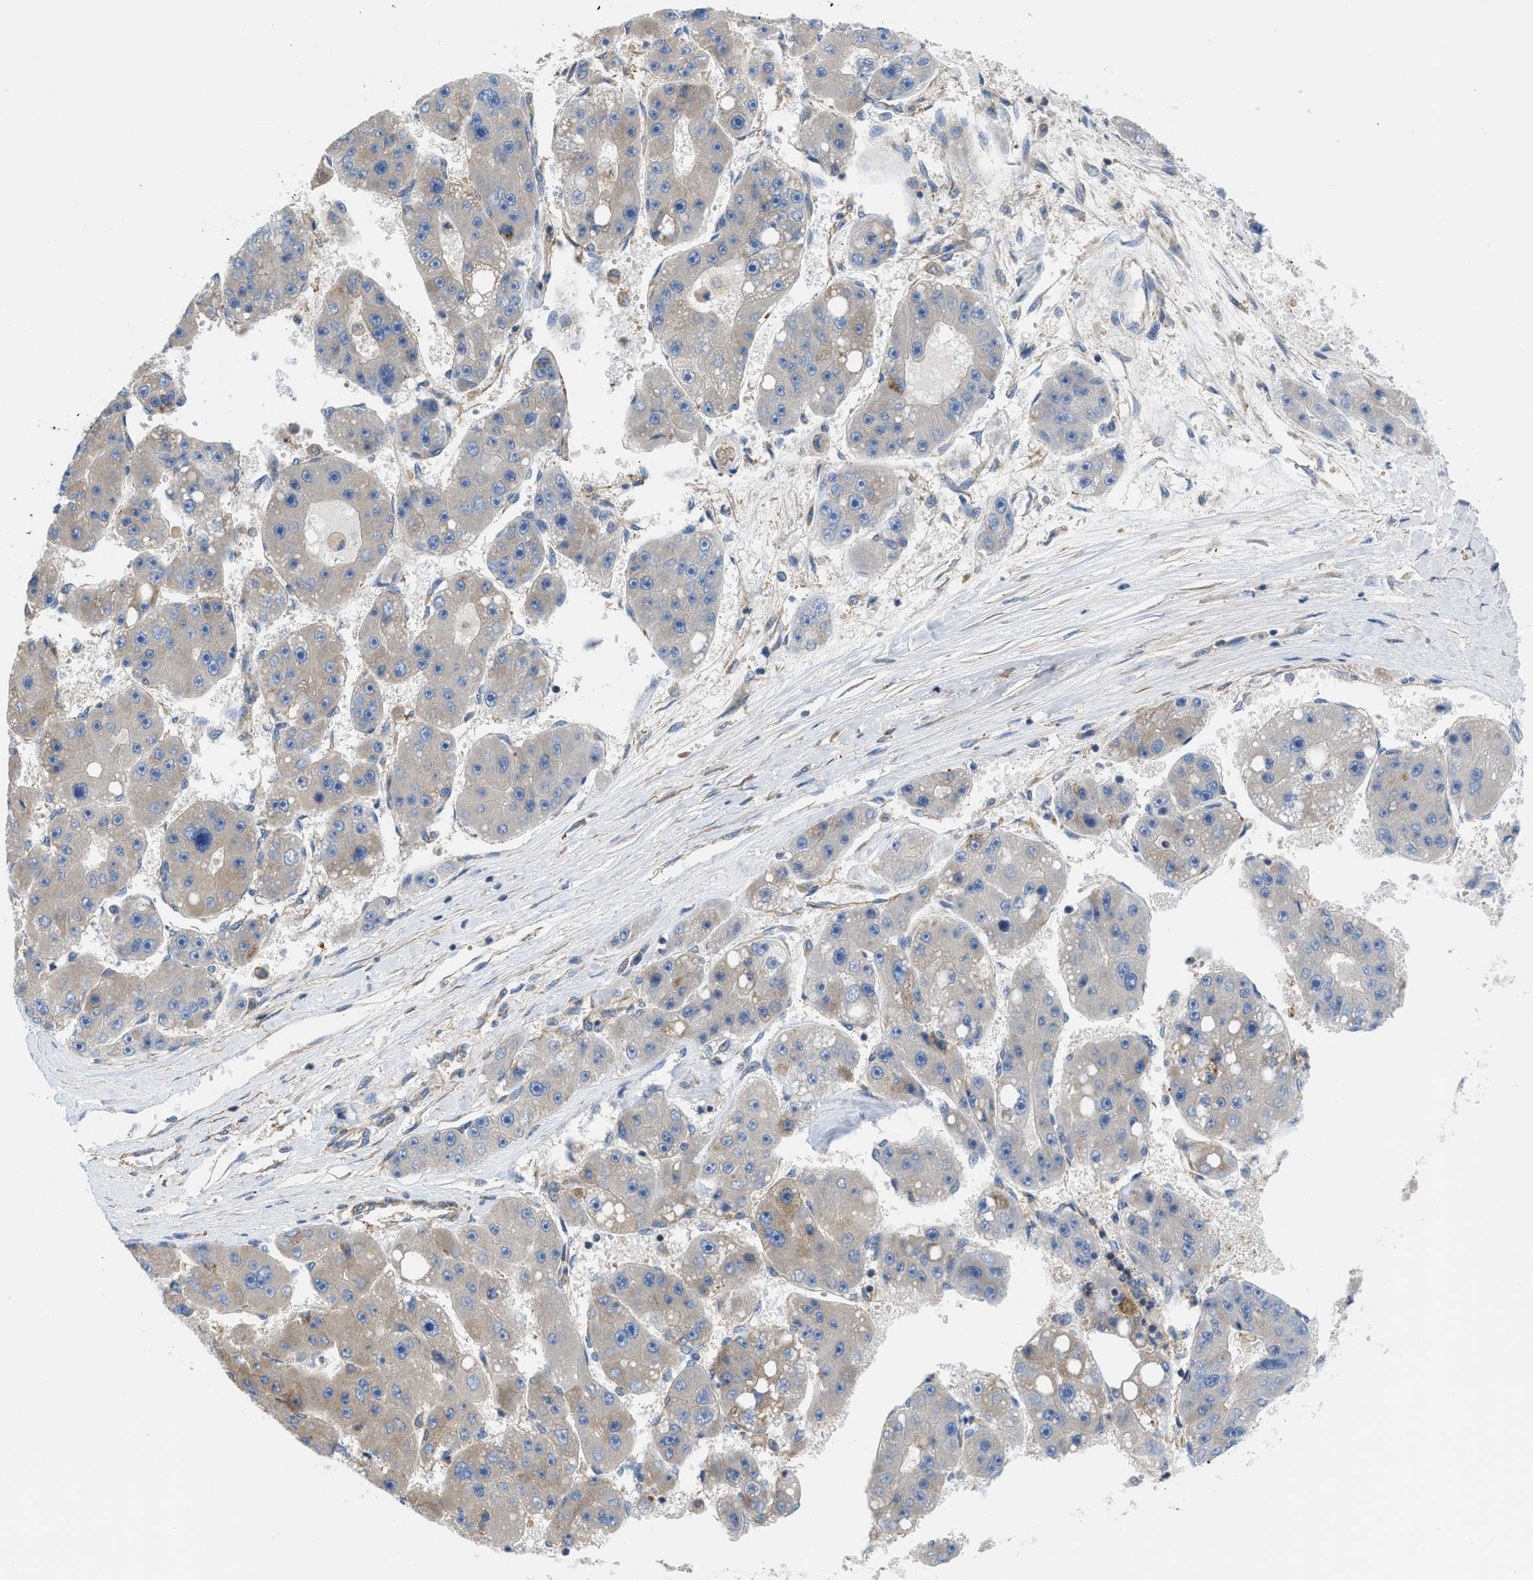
{"staining": {"intensity": "negative", "quantity": "none", "location": "none"}, "tissue": "liver cancer", "cell_type": "Tumor cells", "image_type": "cancer", "snomed": [{"axis": "morphology", "description": "Carcinoma, Hepatocellular, NOS"}, {"axis": "topography", "description": "Liver"}], "caption": "High magnification brightfield microscopy of liver cancer (hepatocellular carcinoma) stained with DAB (brown) and counterstained with hematoxylin (blue): tumor cells show no significant positivity.", "gene": "CHKB", "patient": {"sex": "female", "age": 61}}